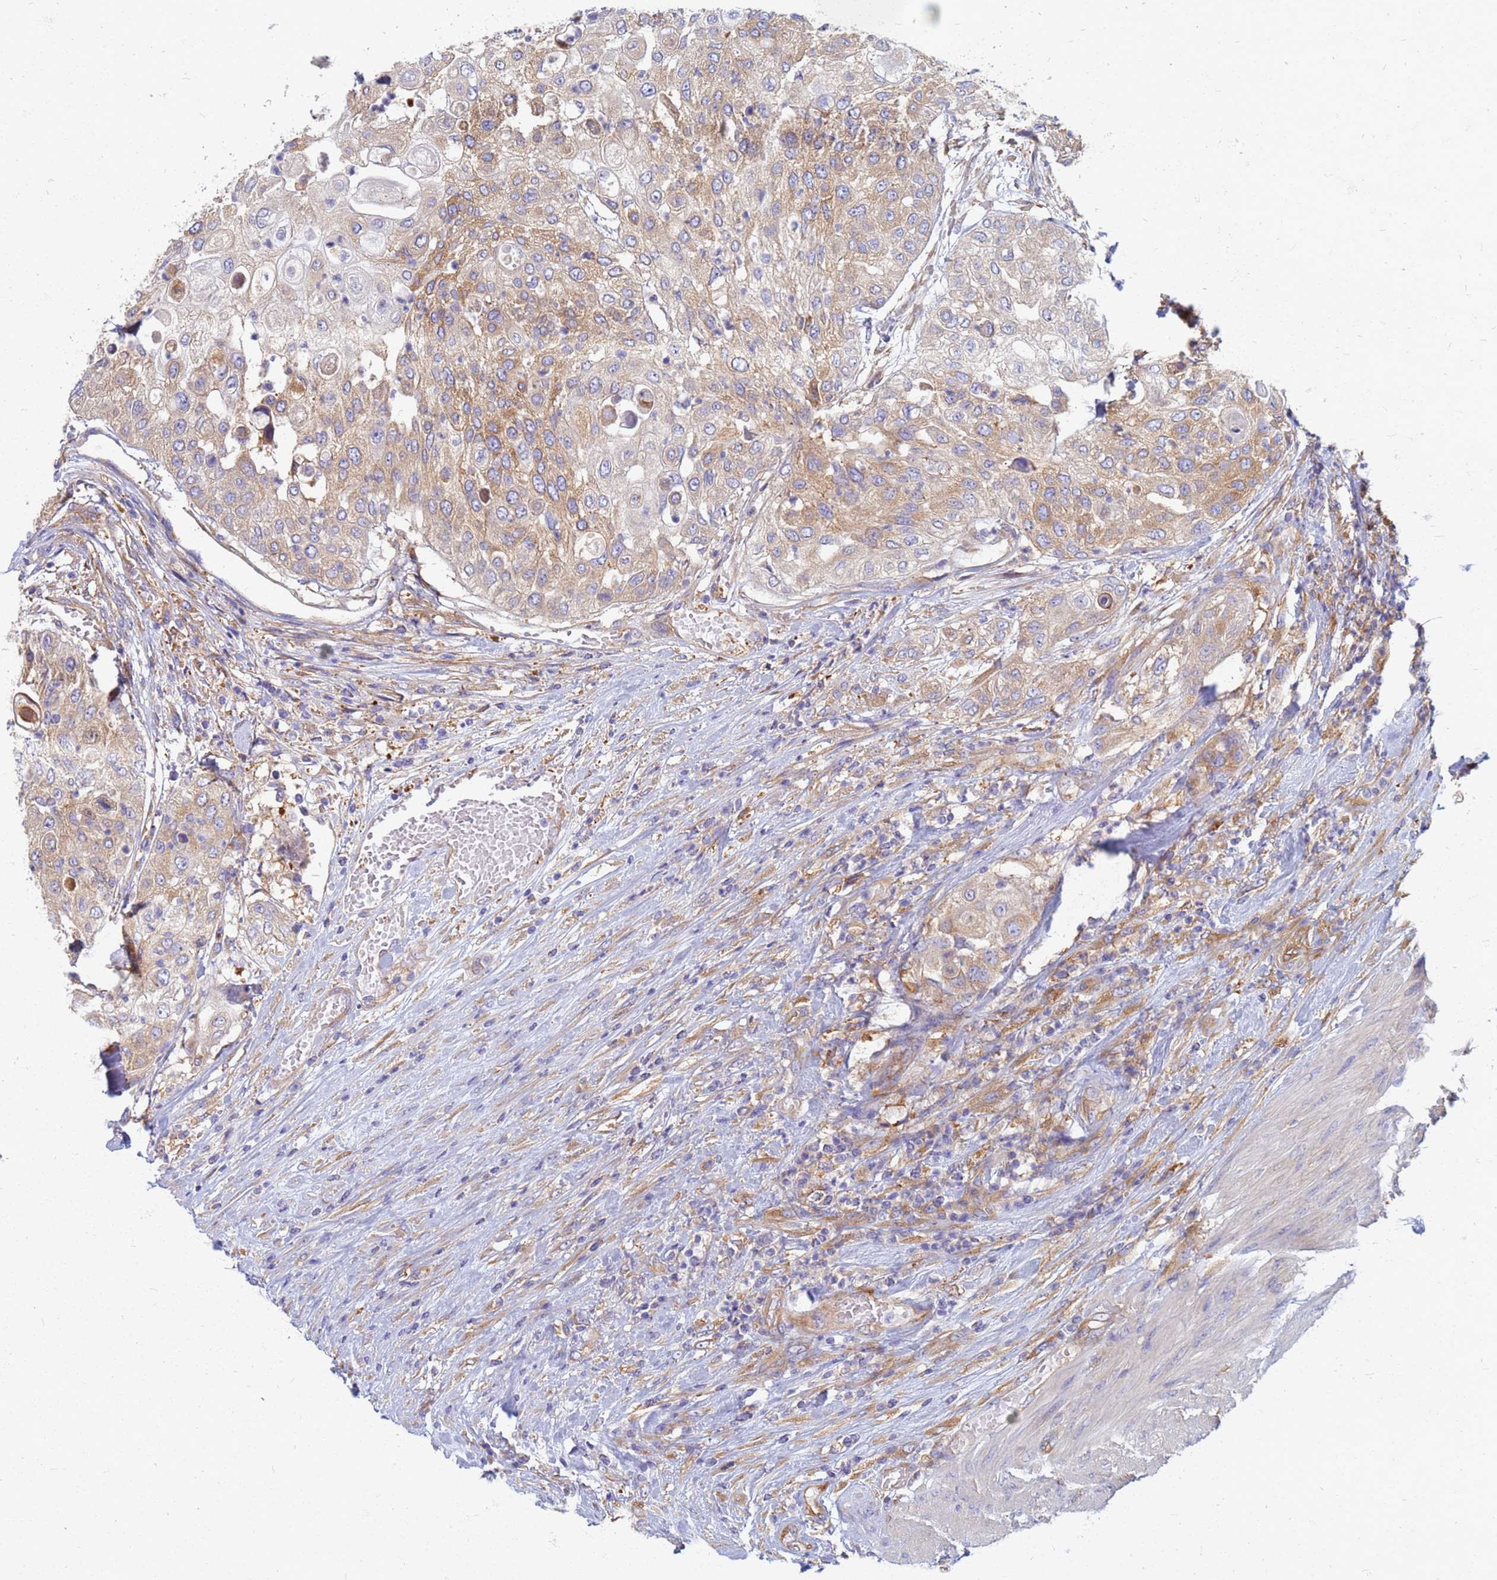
{"staining": {"intensity": "moderate", "quantity": ">75%", "location": "cytoplasmic/membranous"}, "tissue": "urothelial cancer", "cell_type": "Tumor cells", "image_type": "cancer", "snomed": [{"axis": "morphology", "description": "Urothelial carcinoma, High grade"}, {"axis": "topography", "description": "Urinary bladder"}], "caption": "DAB immunohistochemical staining of human urothelial carcinoma (high-grade) shows moderate cytoplasmic/membranous protein staining in approximately >75% of tumor cells. (brown staining indicates protein expression, while blue staining denotes nuclei).", "gene": "EEA1", "patient": {"sex": "female", "age": 79}}